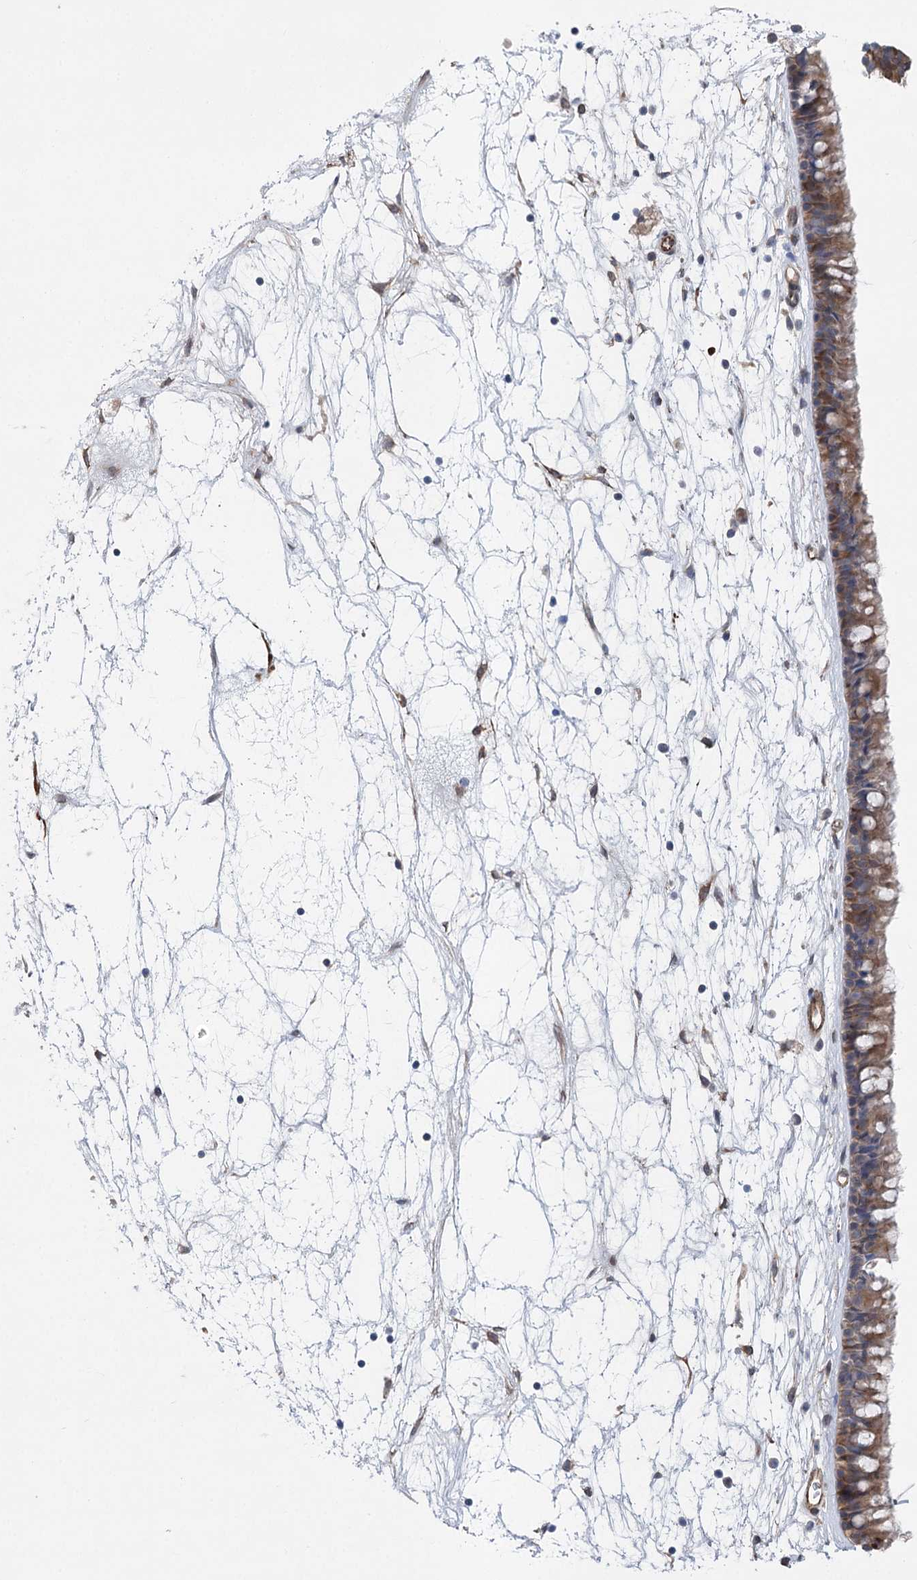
{"staining": {"intensity": "moderate", "quantity": ">75%", "location": "cytoplasmic/membranous"}, "tissue": "nasopharynx", "cell_type": "Respiratory epithelial cells", "image_type": "normal", "snomed": [{"axis": "morphology", "description": "Normal tissue, NOS"}, {"axis": "topography", "description": "Nasopharynx"}], "caption": "DAB immunohistochemical staining of normal nasopharynx demonstrates moderate cytoplasmic/membranous protein positivity in about >75% of respiratory epithelial cells. Immunohistochemistry stains the protein in brown and the nuclei are stained blue.", "gene": "RWDD4", "patient": {"sex": "male", "age": 64}}